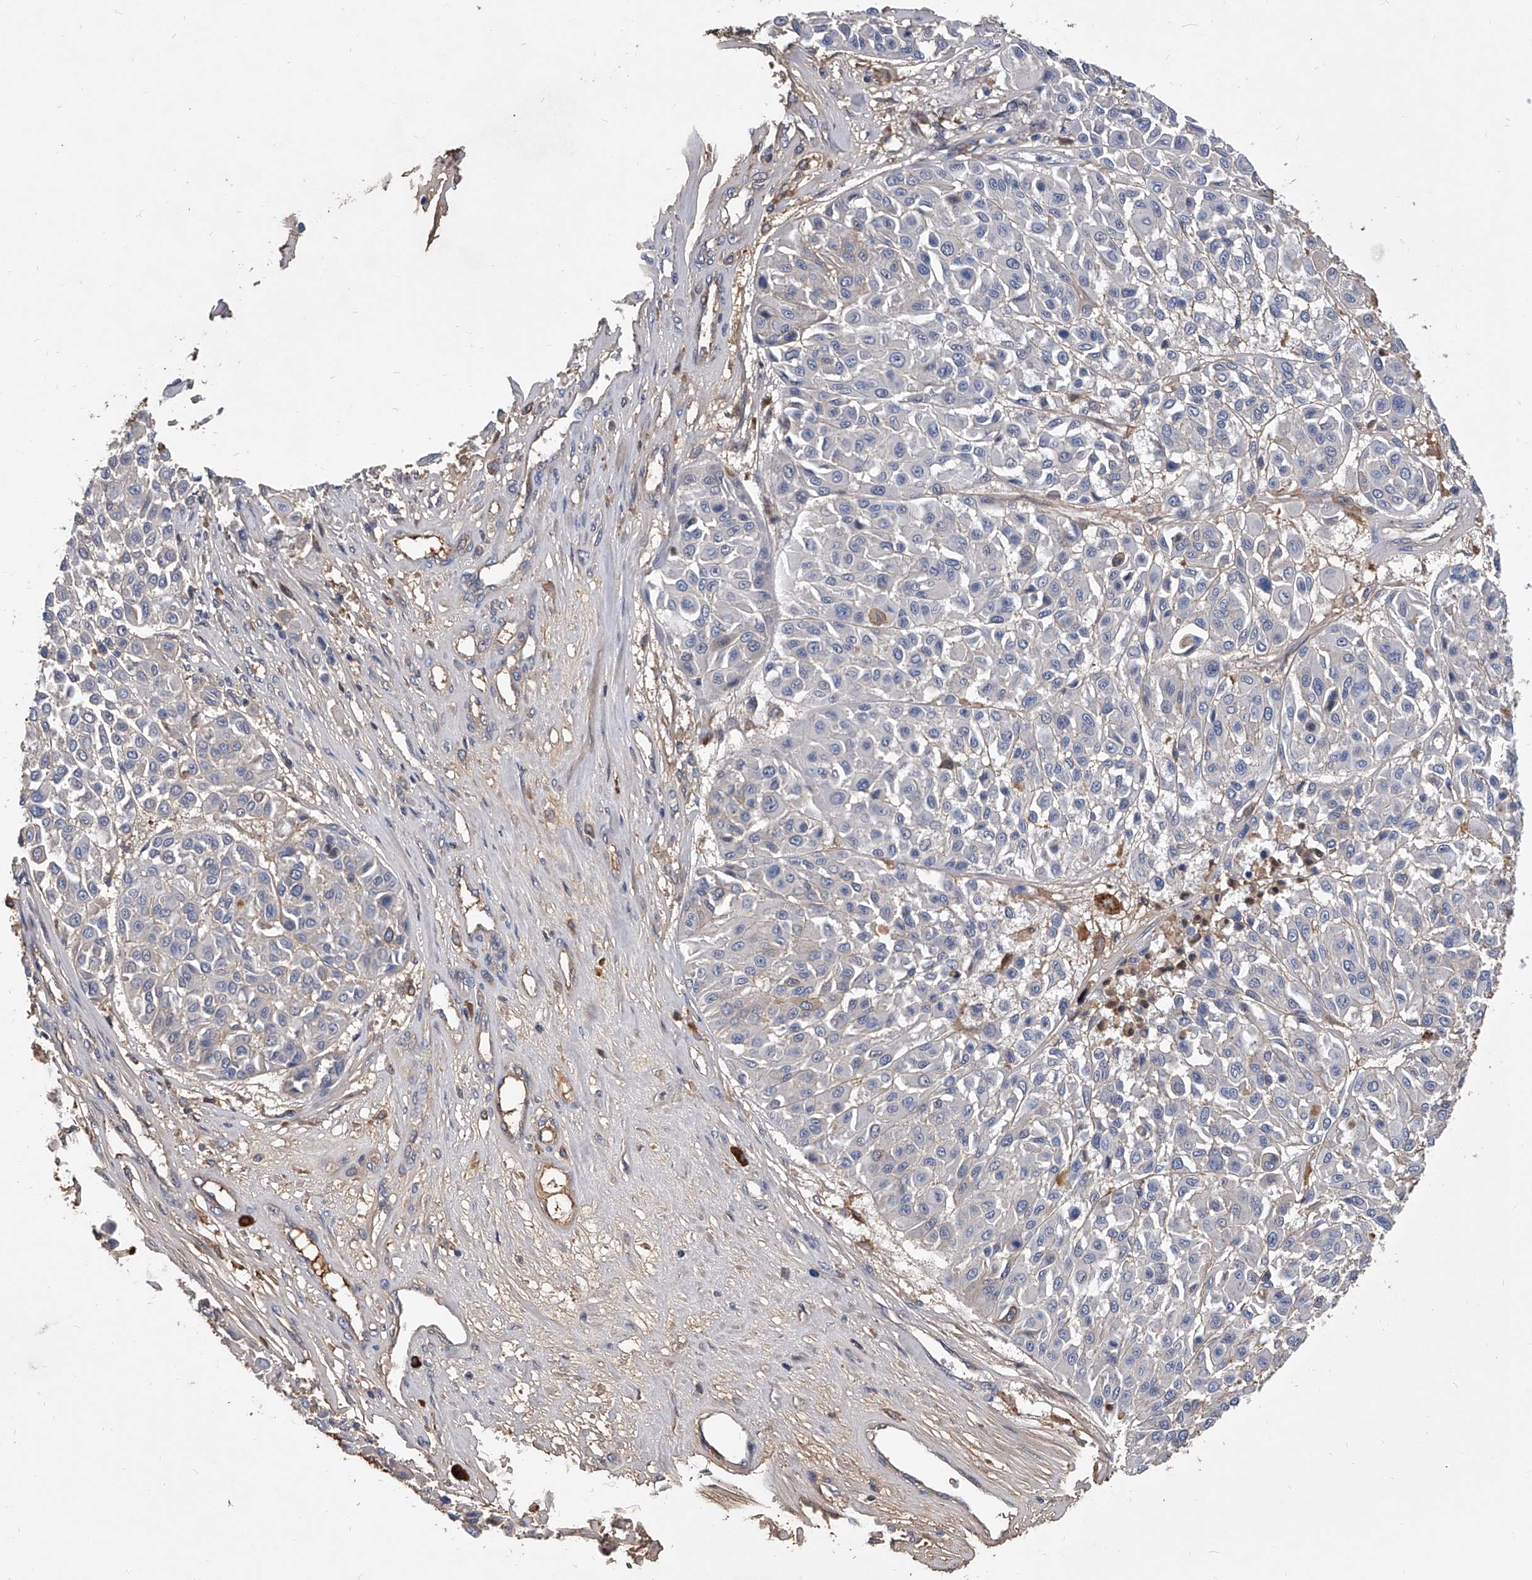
{"staining": {"intensity": "negative", "quantity": "none", "location": "none"}, "tissue": "melanoma", "cell_type": "Tumor cells", "image_type": "cancer", "snomed": [{"axis": "morphology", "description": "Malignant melanoma, Metastatic site"}, {"axis": "topography", "description": "Soft tissue"}], "caption": "Tumor cells show no significant protein expression in malignant melanoma (metastatic site).", "gene": "ZNF25", "patient": {"sex": "male", "age": 41}}